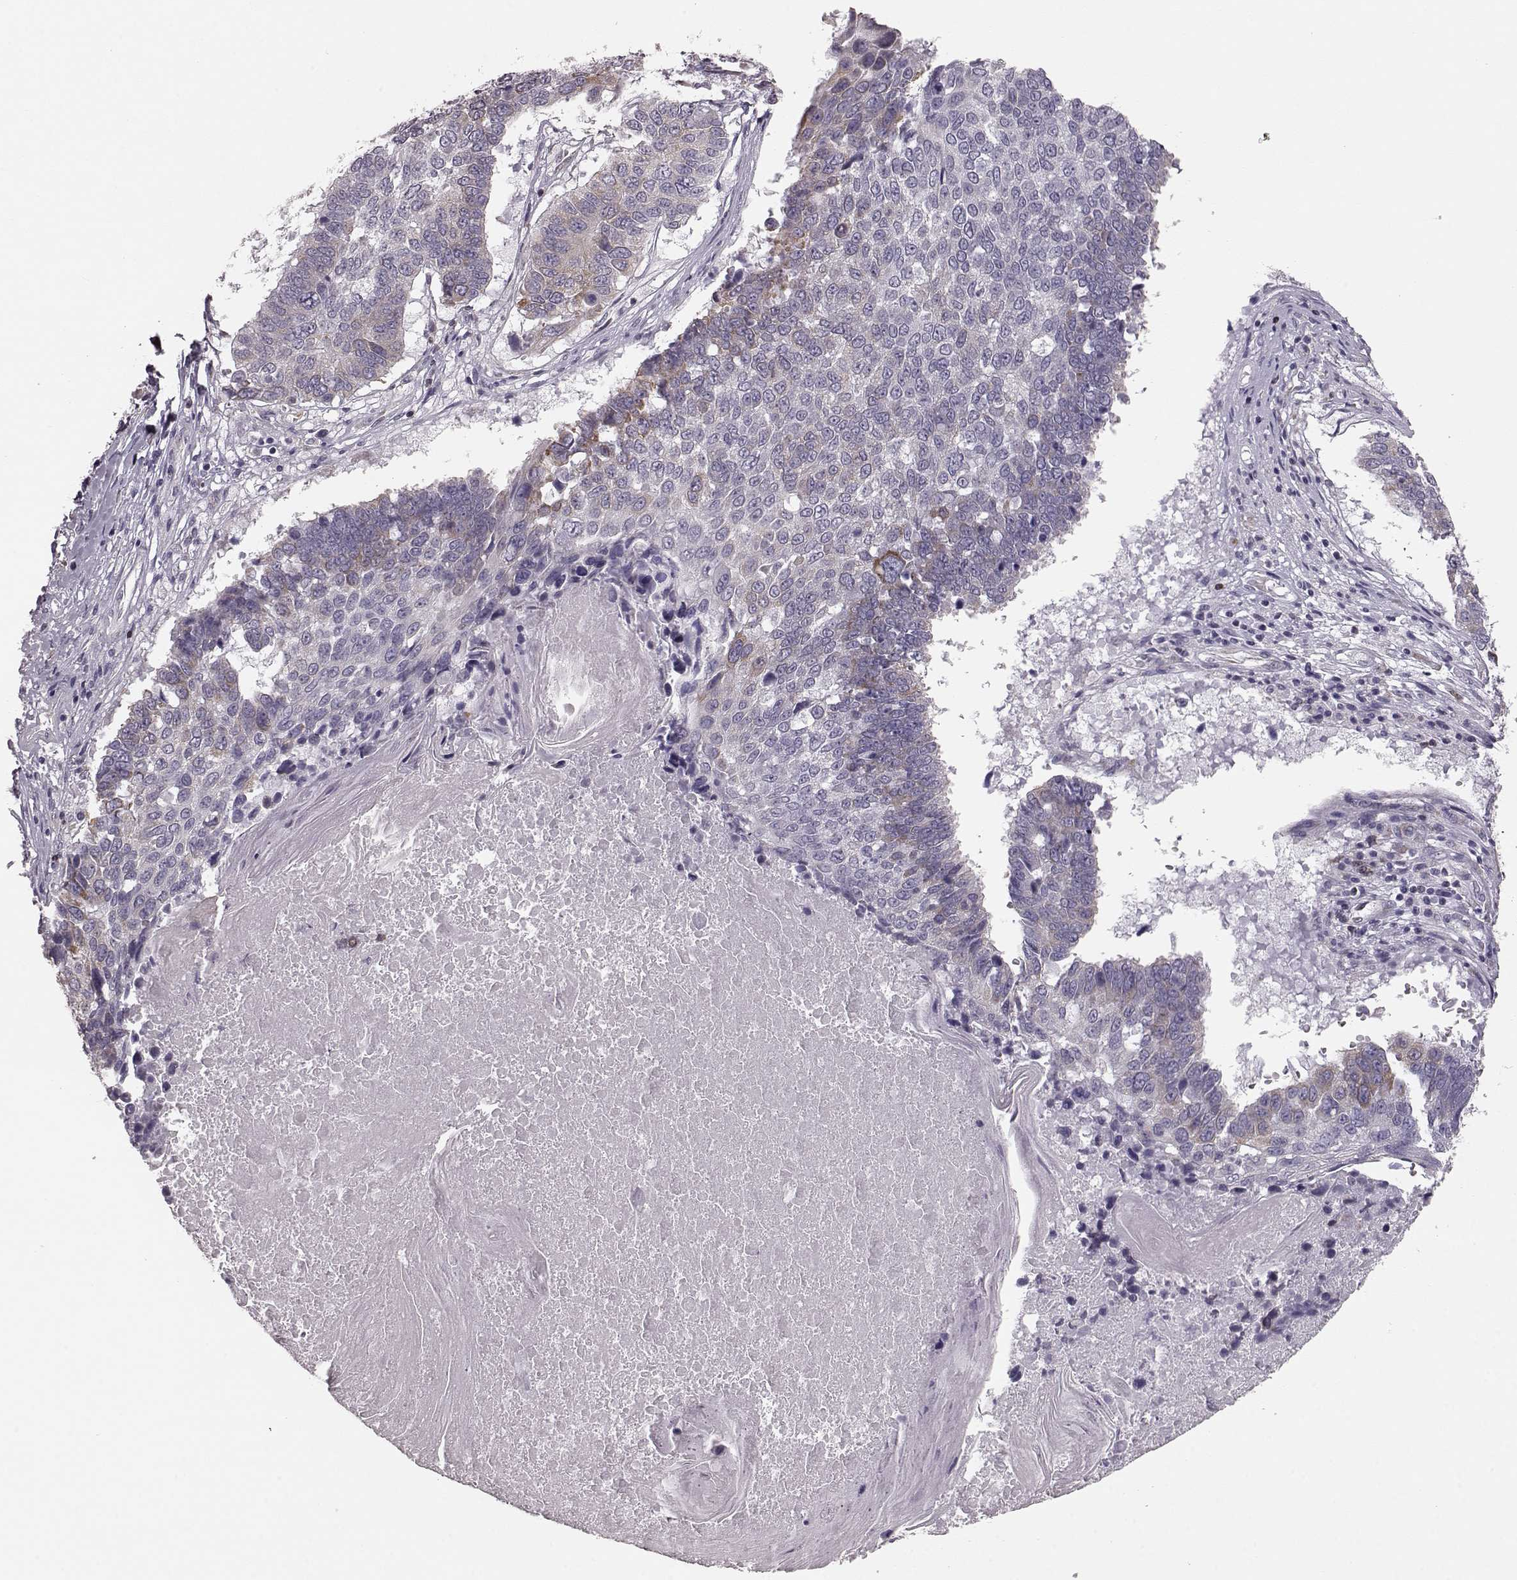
{"staining": {"intensity": "moderate", "quantity": "<25%", "location": "cytoplasmic/membranous"}, "tissue": "lung cancer", "cell_type": "Tumor cells", "image_type": "cancer", "snomed": [{"axis": "morphology", "description": "Squamous cell carcinoma, NOS"}, {"axis": "topography", "description": "Lung"}], "caption": "Tumor cells display low levels of moderate cytoplasmic/membranous expression in about <25% of cells in lung cancer (squamous cell carcinoma). The protein is stained brown, and the nuclei are stained in blue (DAB IHC with brightfield microscopy, high magnification).", "gene": "ELOVL5", "patient": {"sex": "male", "age": 73}}